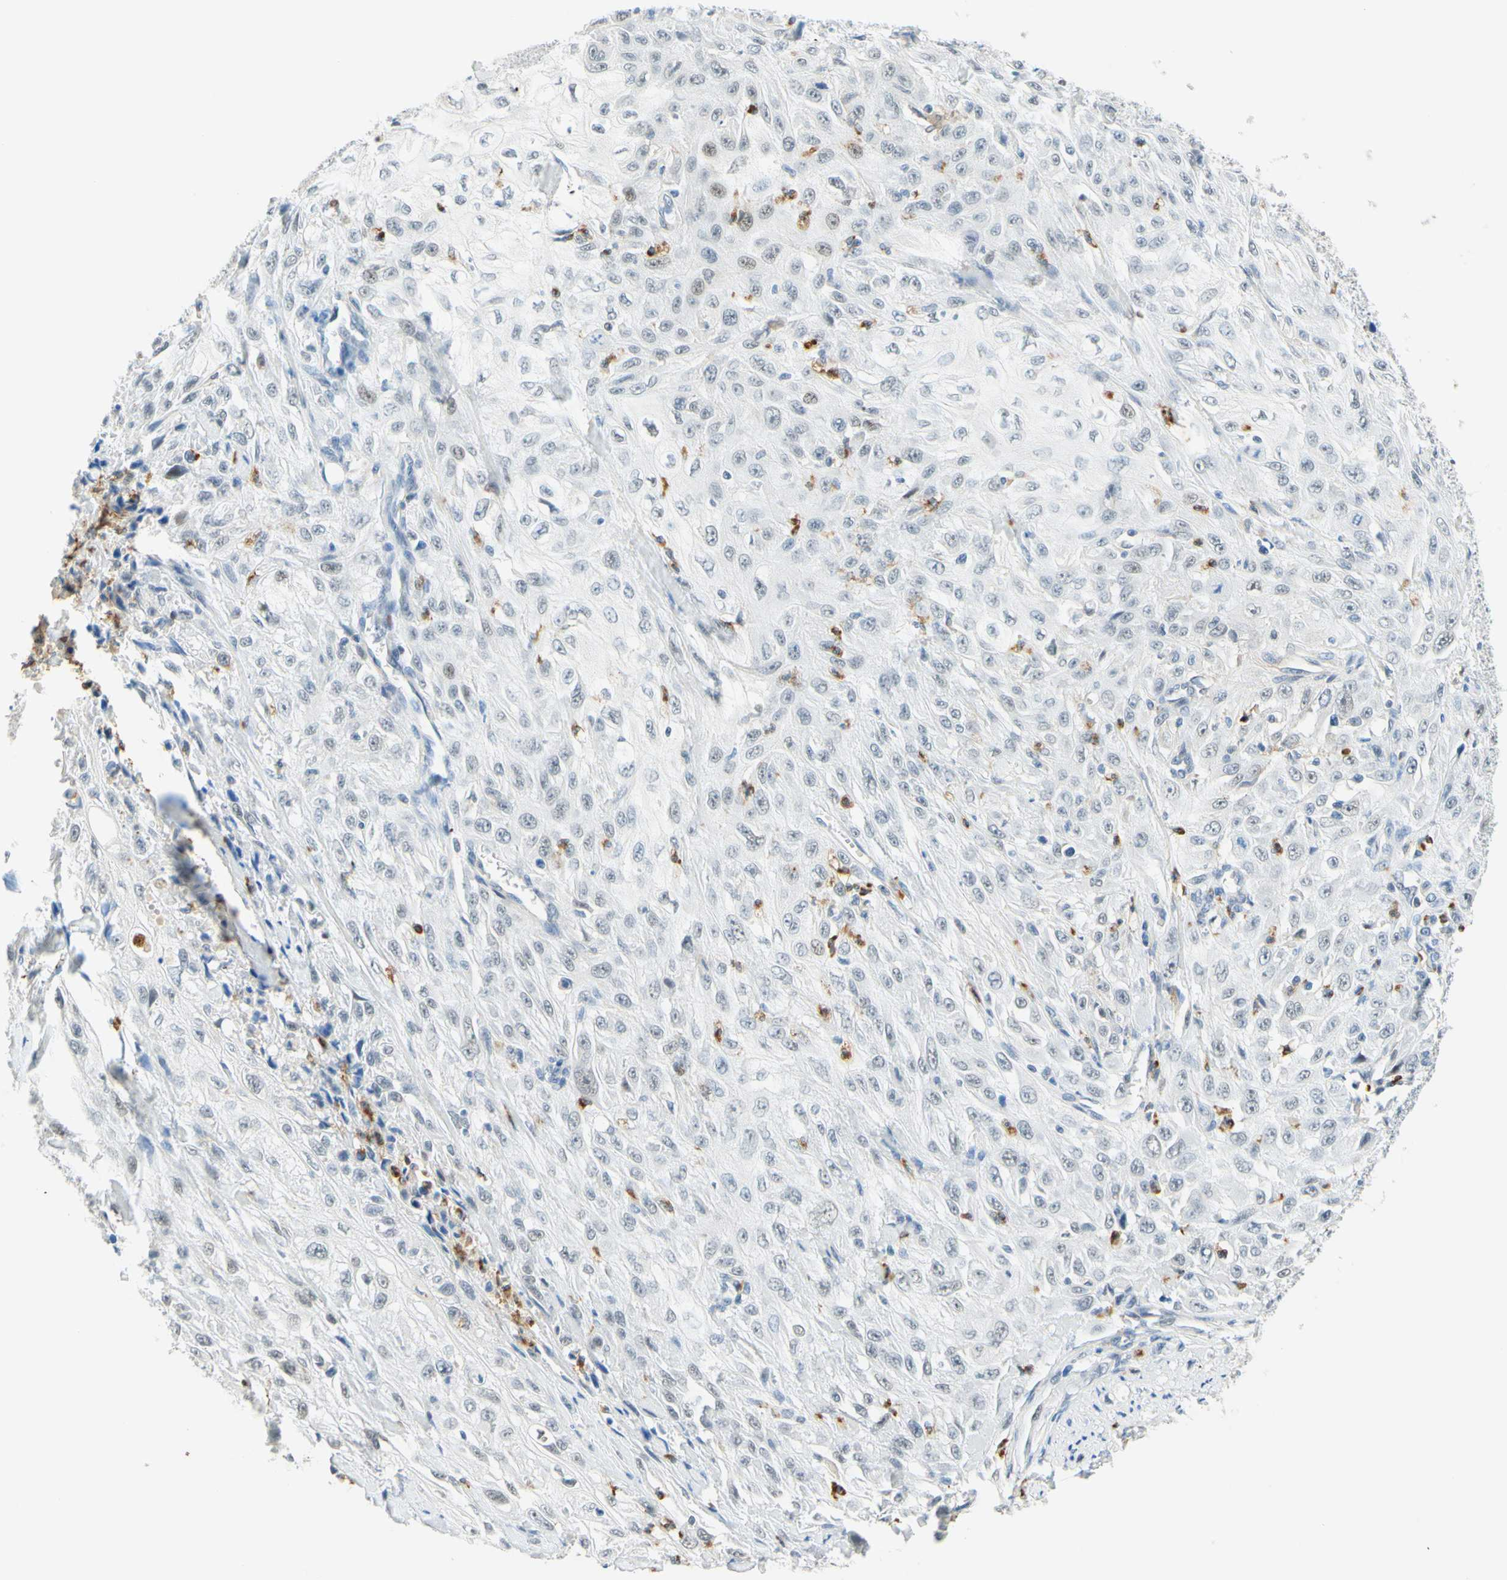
{"staining": {"intensity": "negative", "quantity": "none", "location": "none"}, "tissue": "skin cancer", "cell_type": "Tumor cells", "image_type": "cancer", "snomed": [{"axis": "morphology", "description": "Squamous cell carcinoma, NOS"}, {"axis": "morphology", "description": "Squamous cell carcinoma, metastatic, NOS"}, {"axis": "topography", "description": "Skin"}, {"axis": "topography", "description": "Lymph node"}], "caption": "An IHC image of skin cancer is shown. There is no staining in tumor cells of skin cancer. (Brightfield microscopy of DAB (3,3'-diaminobenzidine) IHC at high magnification).", "gene": "TREM2", "patient": {"sex": "male", "age": 75}}